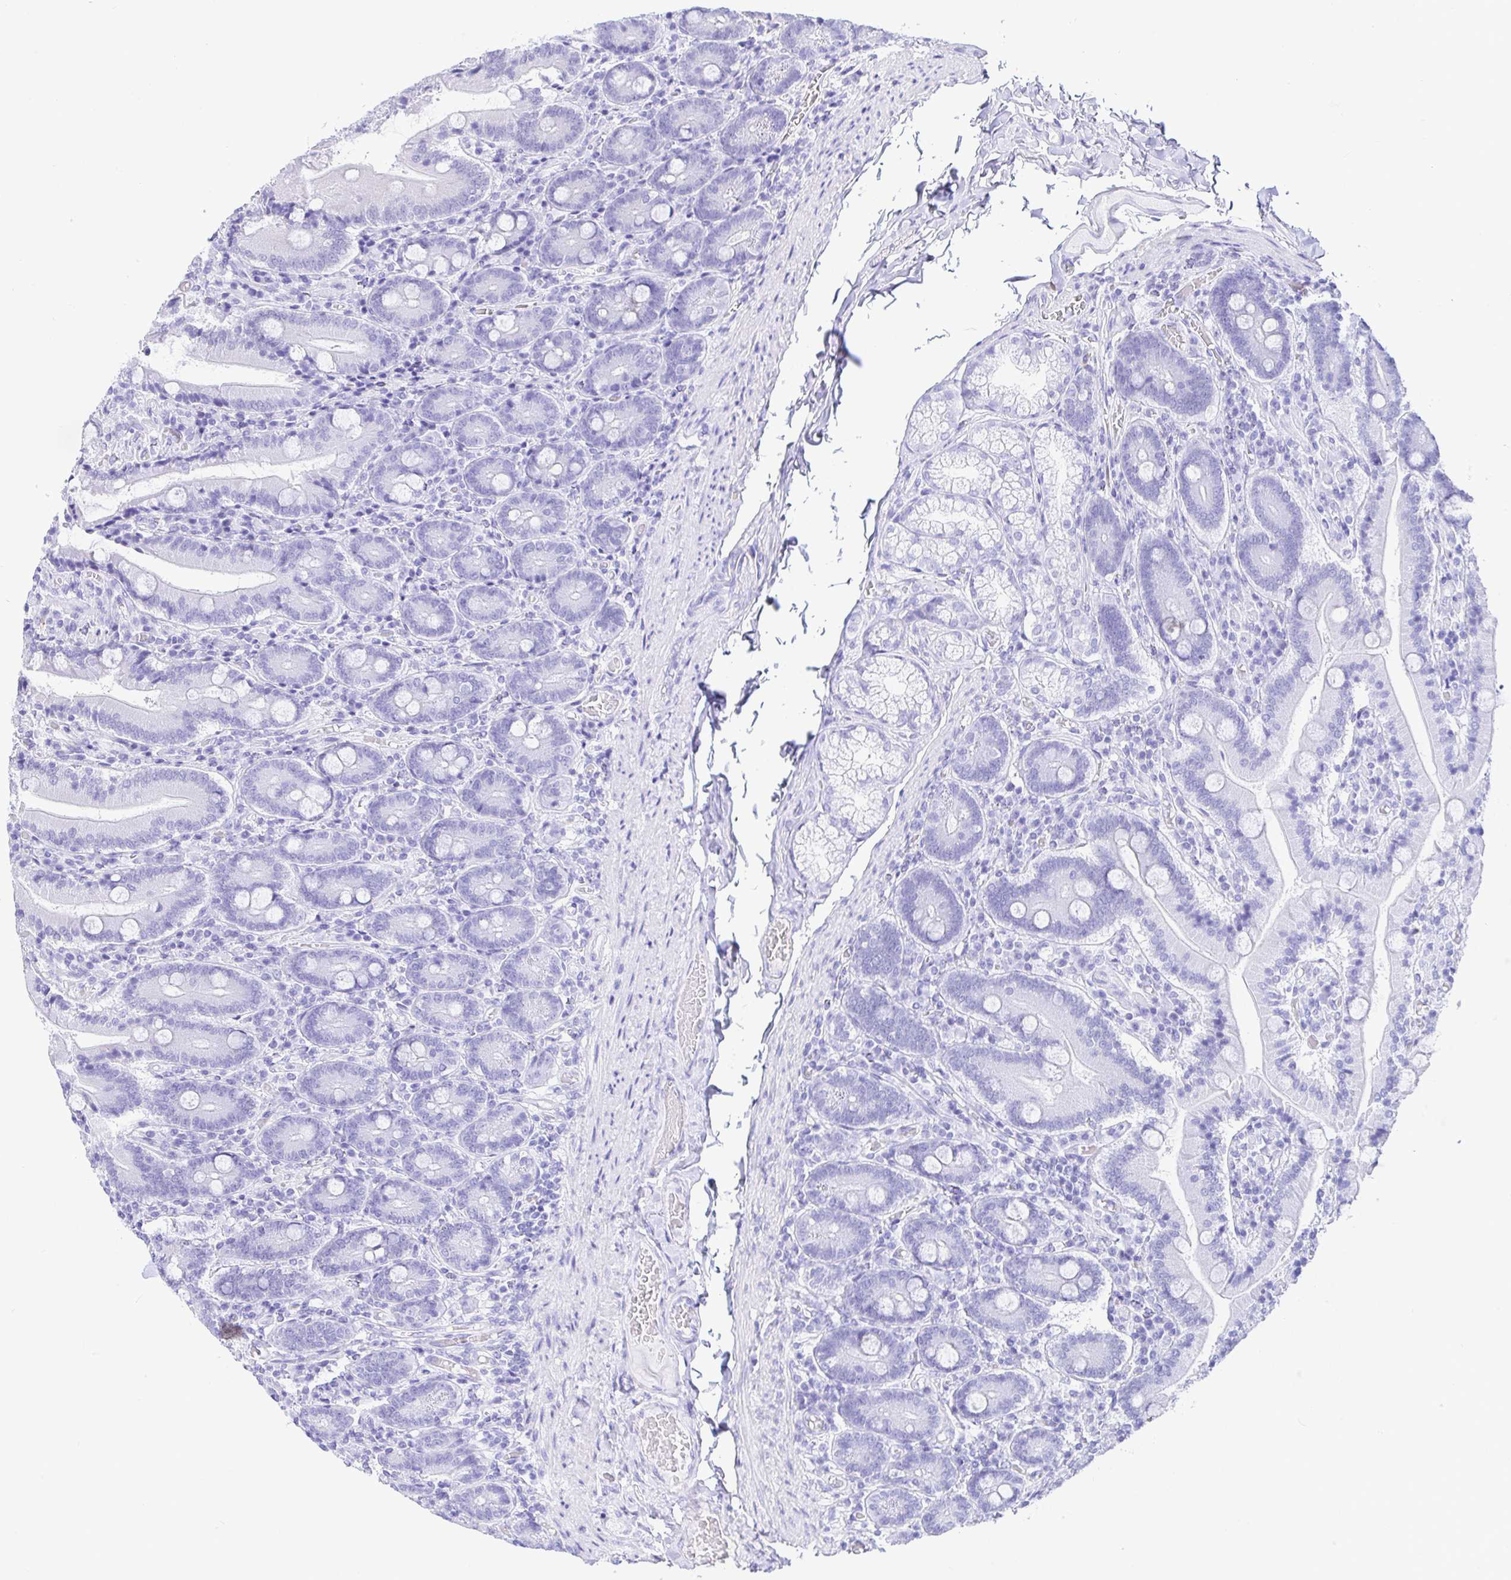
{"staining": {"intensity": "negative", "quantity": "none", "location": "none"}, "tissue": "duodenum", "cell_type": "Glandular cells", "image_type": "normal", "snomed": [{"axis": "morphology", "description": "Normal tissue, NOS"}, {"axis": "topography", "description": "Duodenum"}], "caption": "IHC image of normal duodenum stained for a protein (brown), which exhibits no staining in glandular cells.", "gene": "EZHIP", "patient": {"sex": "female", "age": 62}}